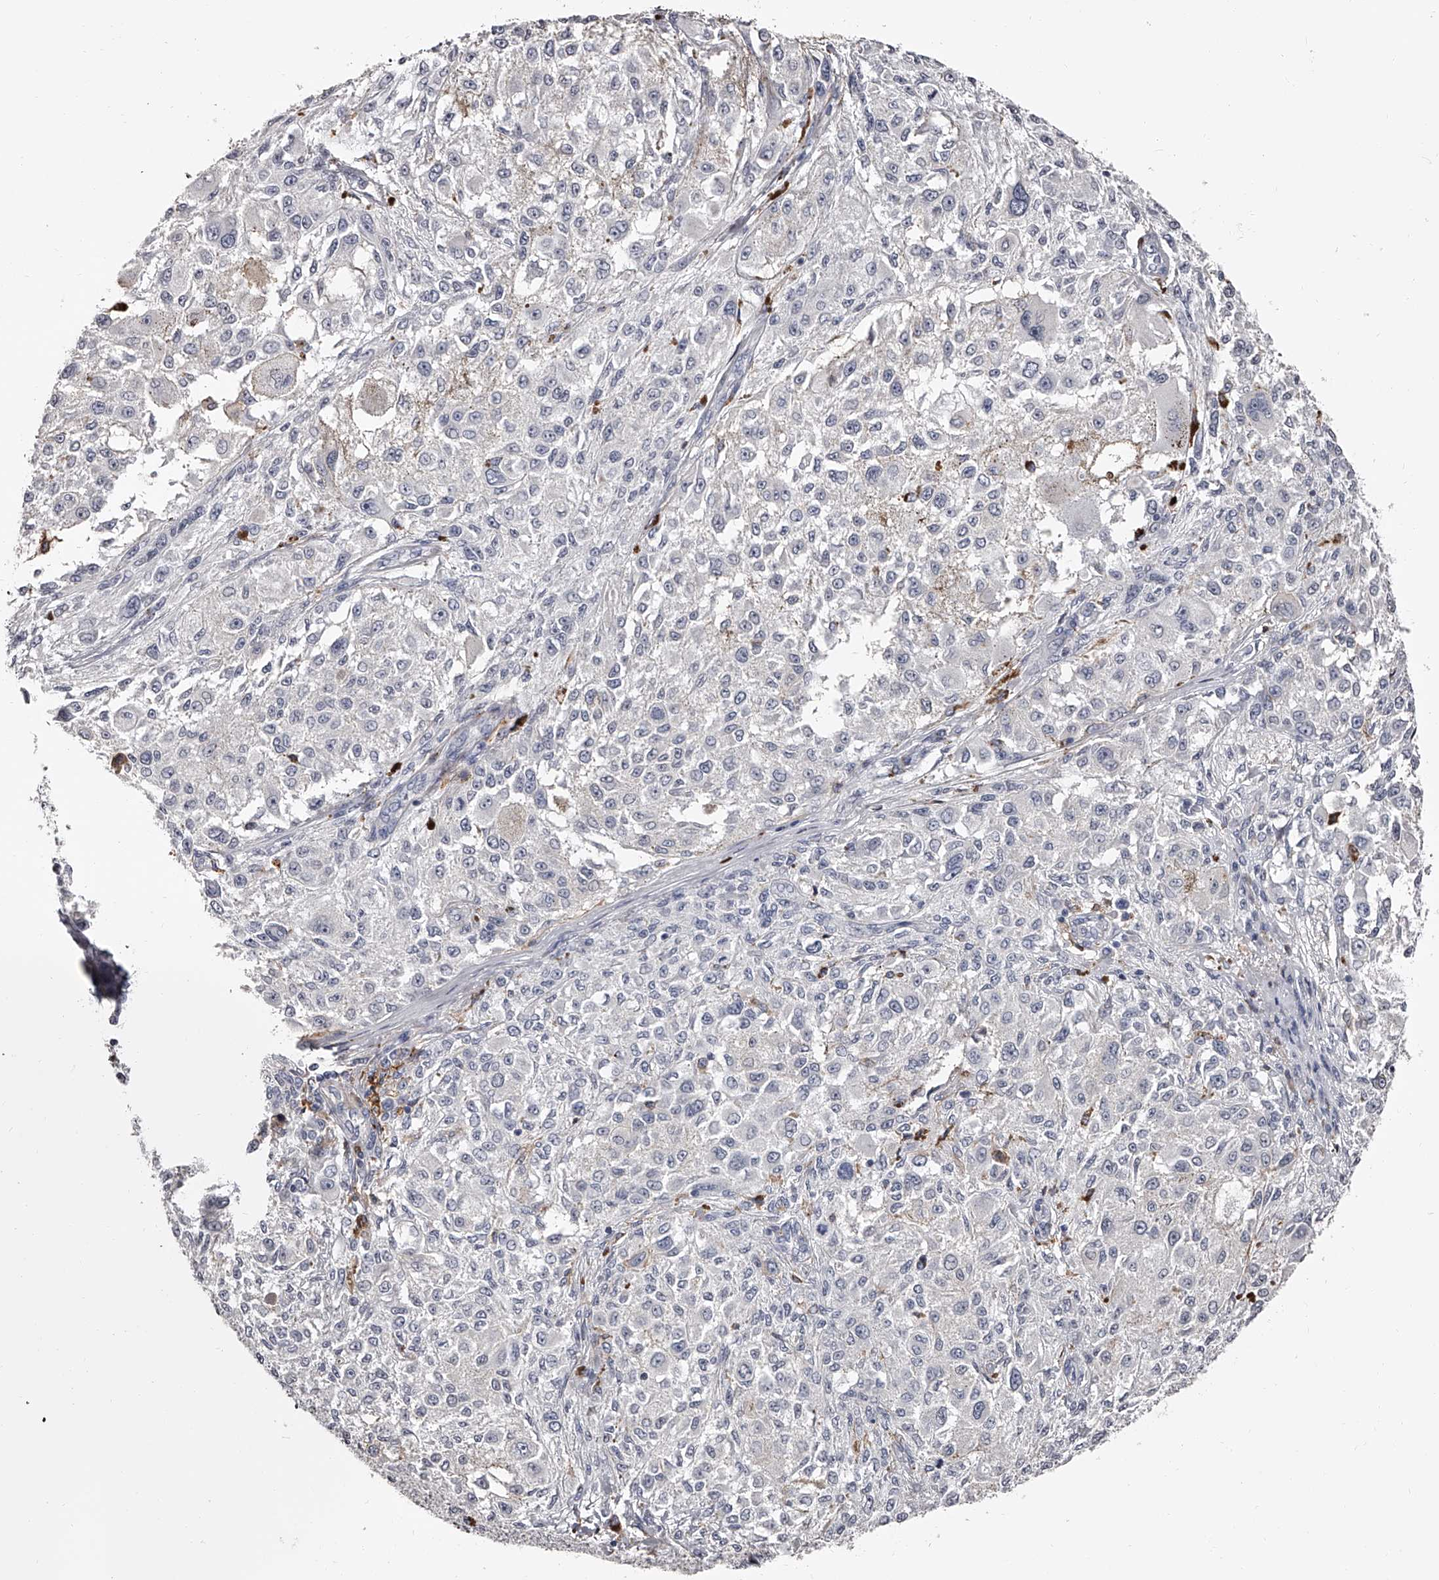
{"staining": {"intensity": "weak", "quantity": "<25%", "location": "cytoplasmic/membranous"}, "tissue": "melanoma", "cell_type": "Tumor cells", "image_type": "cancer", "snomed": [{"axis": "morphology", "description": "Necrosis, NOS"}, {"axis": "morphology", "description": "Malignant melanoma, NOS"}, {"axis": "topography", "description": "Skin"}], "caption": "Melanoma was stained to show a protein in brown. There is no significant expression in tumor cells.", "gene": "PACSIN1", "patient": {"sex": "female", "age": 87}}